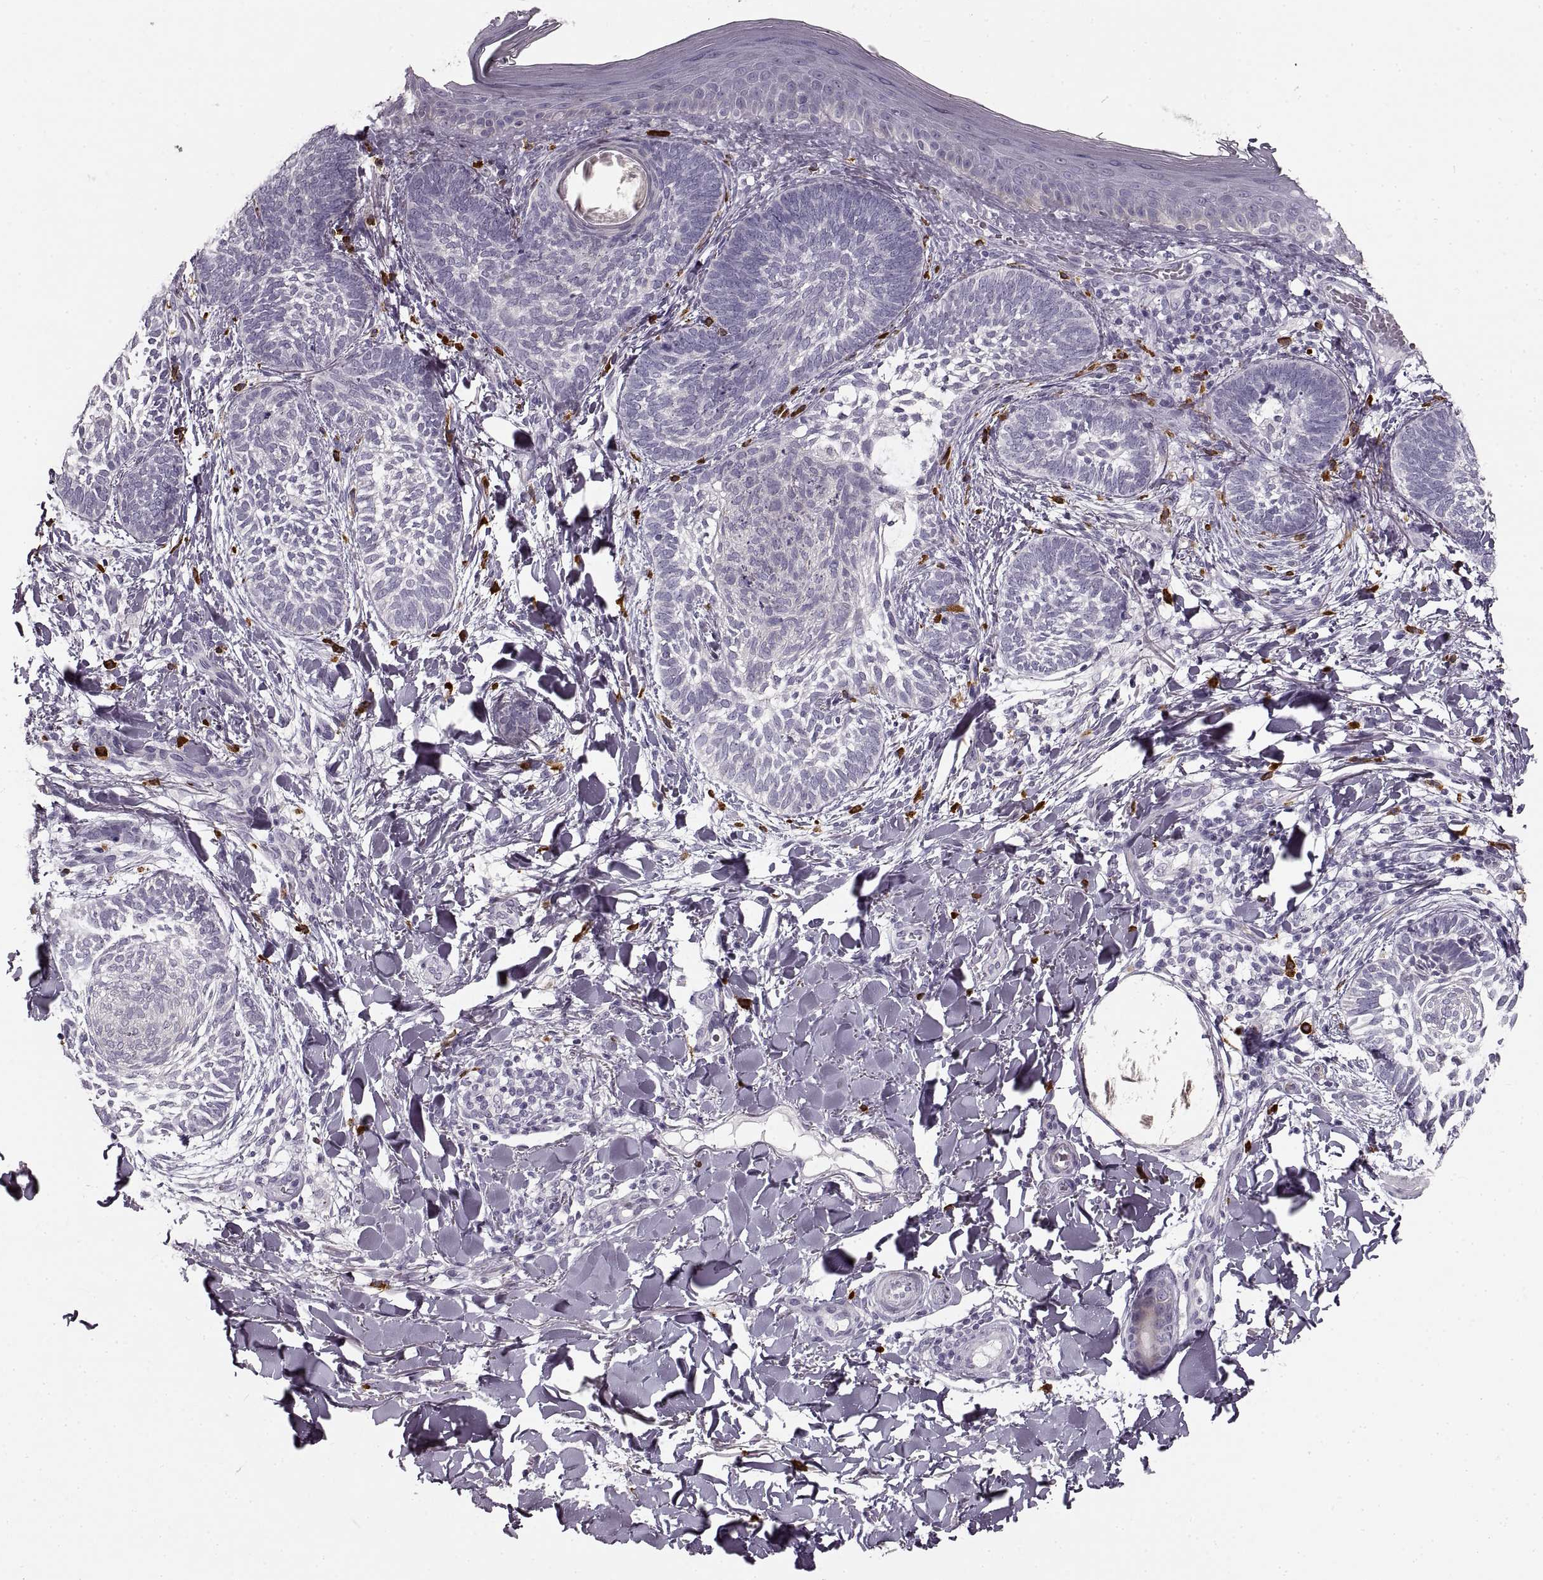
{"staining": {"intensity": "negative", "quantity": "none", "location": "none"}, "tissue": "skin cancer", "cell_type": "Tumor cells", "image_type": "cancer", "snomed": [{"axis": "morphology", "description": "Normal tissue, NOS"}, {"axis": "morphology", "description": "Basal cell carcinoma"}, {"axis": "topography", "description": "Skin"}], "caption": "A photomicrograph of human skin cancer (basal cell carcinoma) is negative for staining in tumor cells.", "gene": "CNTN1", "patient": {"sex": "male", "age": 46}}